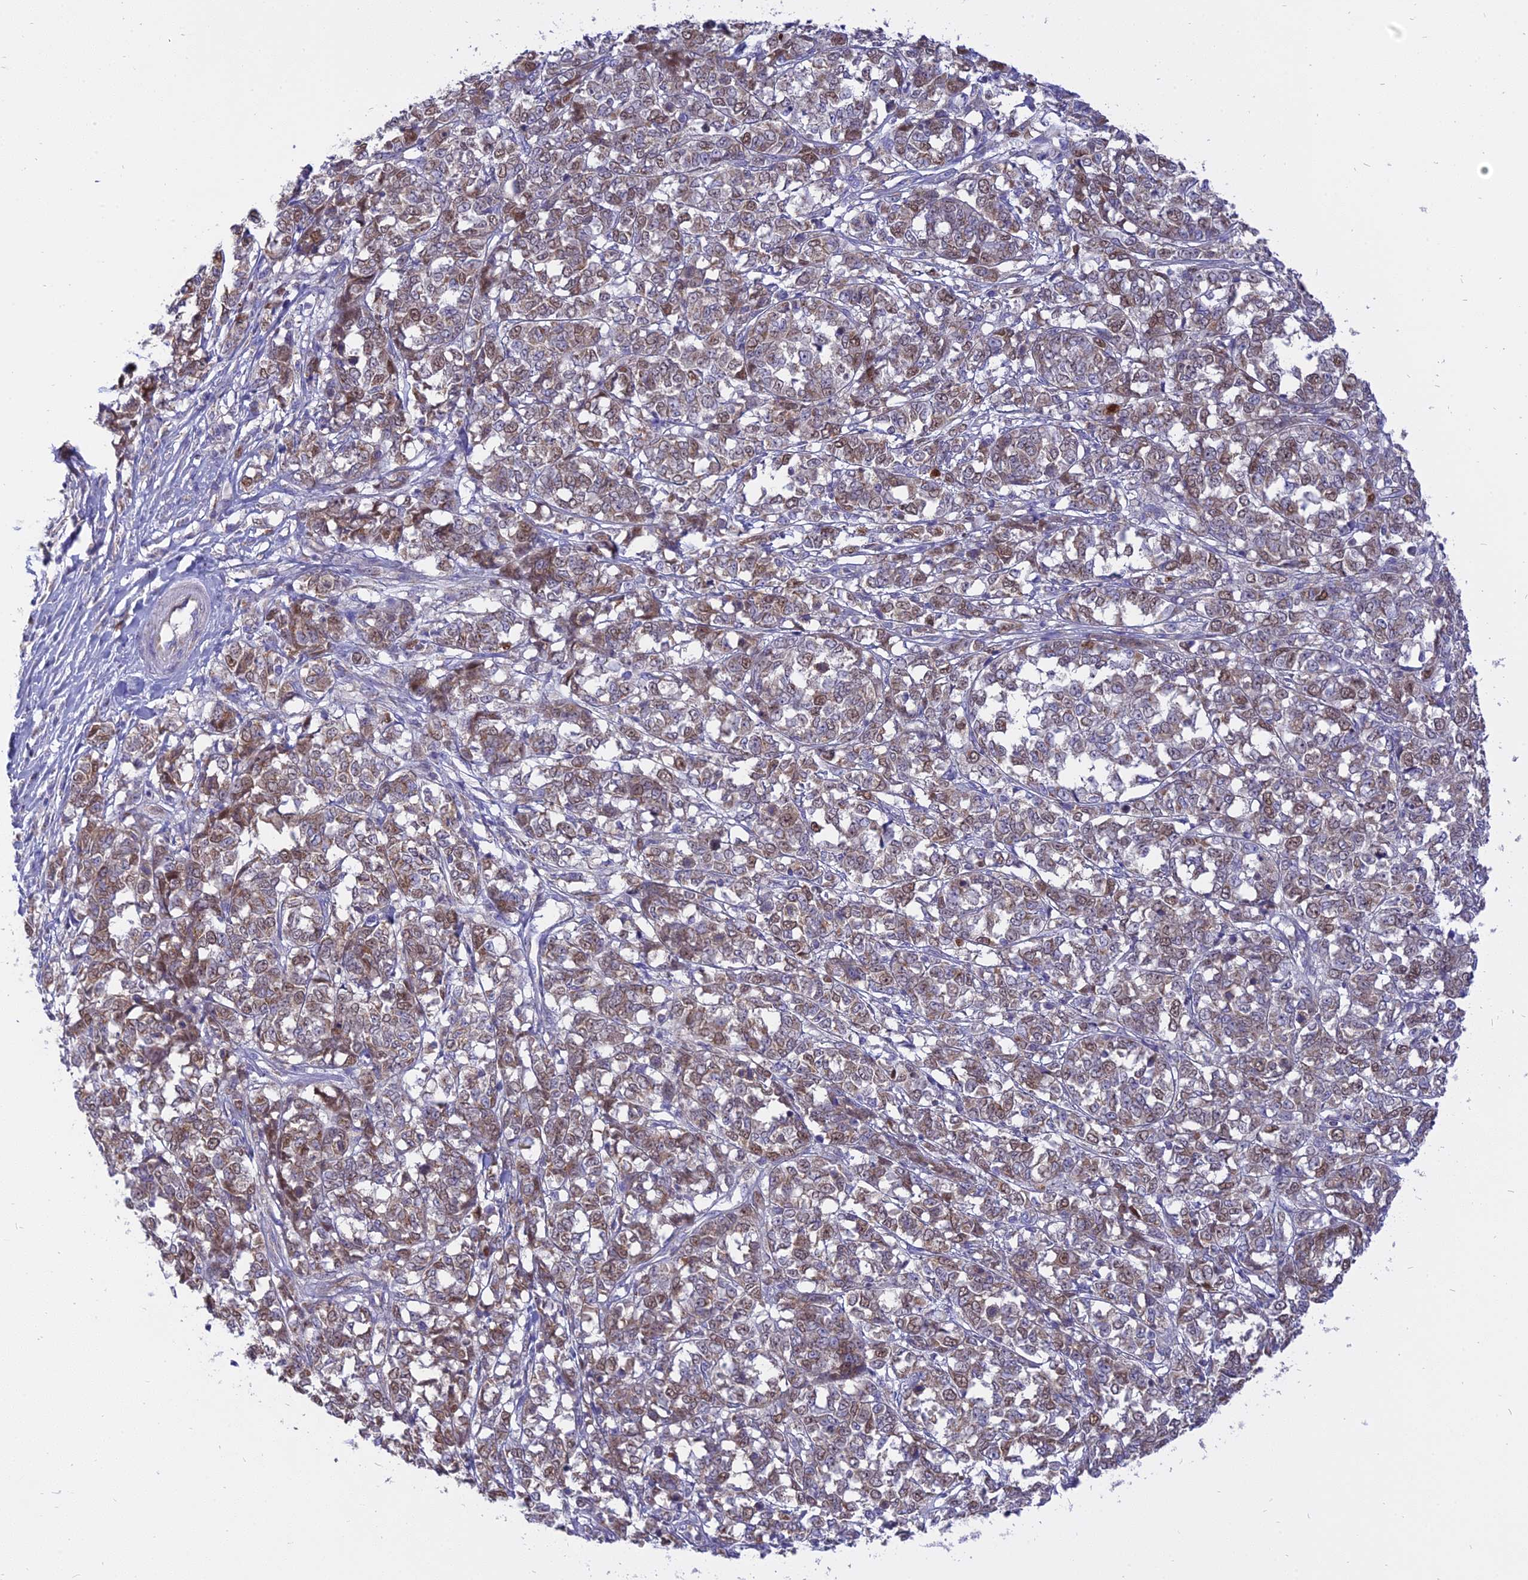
{"staining": {"intensity": "weak", "quantity": "25%-75%", "location": "nuclear"}, "tissue": "melanoma", "cell_type": "Tumor cells", "image_type": "cancer", "snomed": [{"axis": "morphology", "description": "Malignant melanoma, NOS"}, {"axis": "topography", "description": "Skin"}], "caption": "Tumor cells display low levels of weak nuclear positivity in approximately 25%-75% of cells in malignant melanoma.", "gene": "CENPV", "patient": {"sex": "female", "age": 72}}